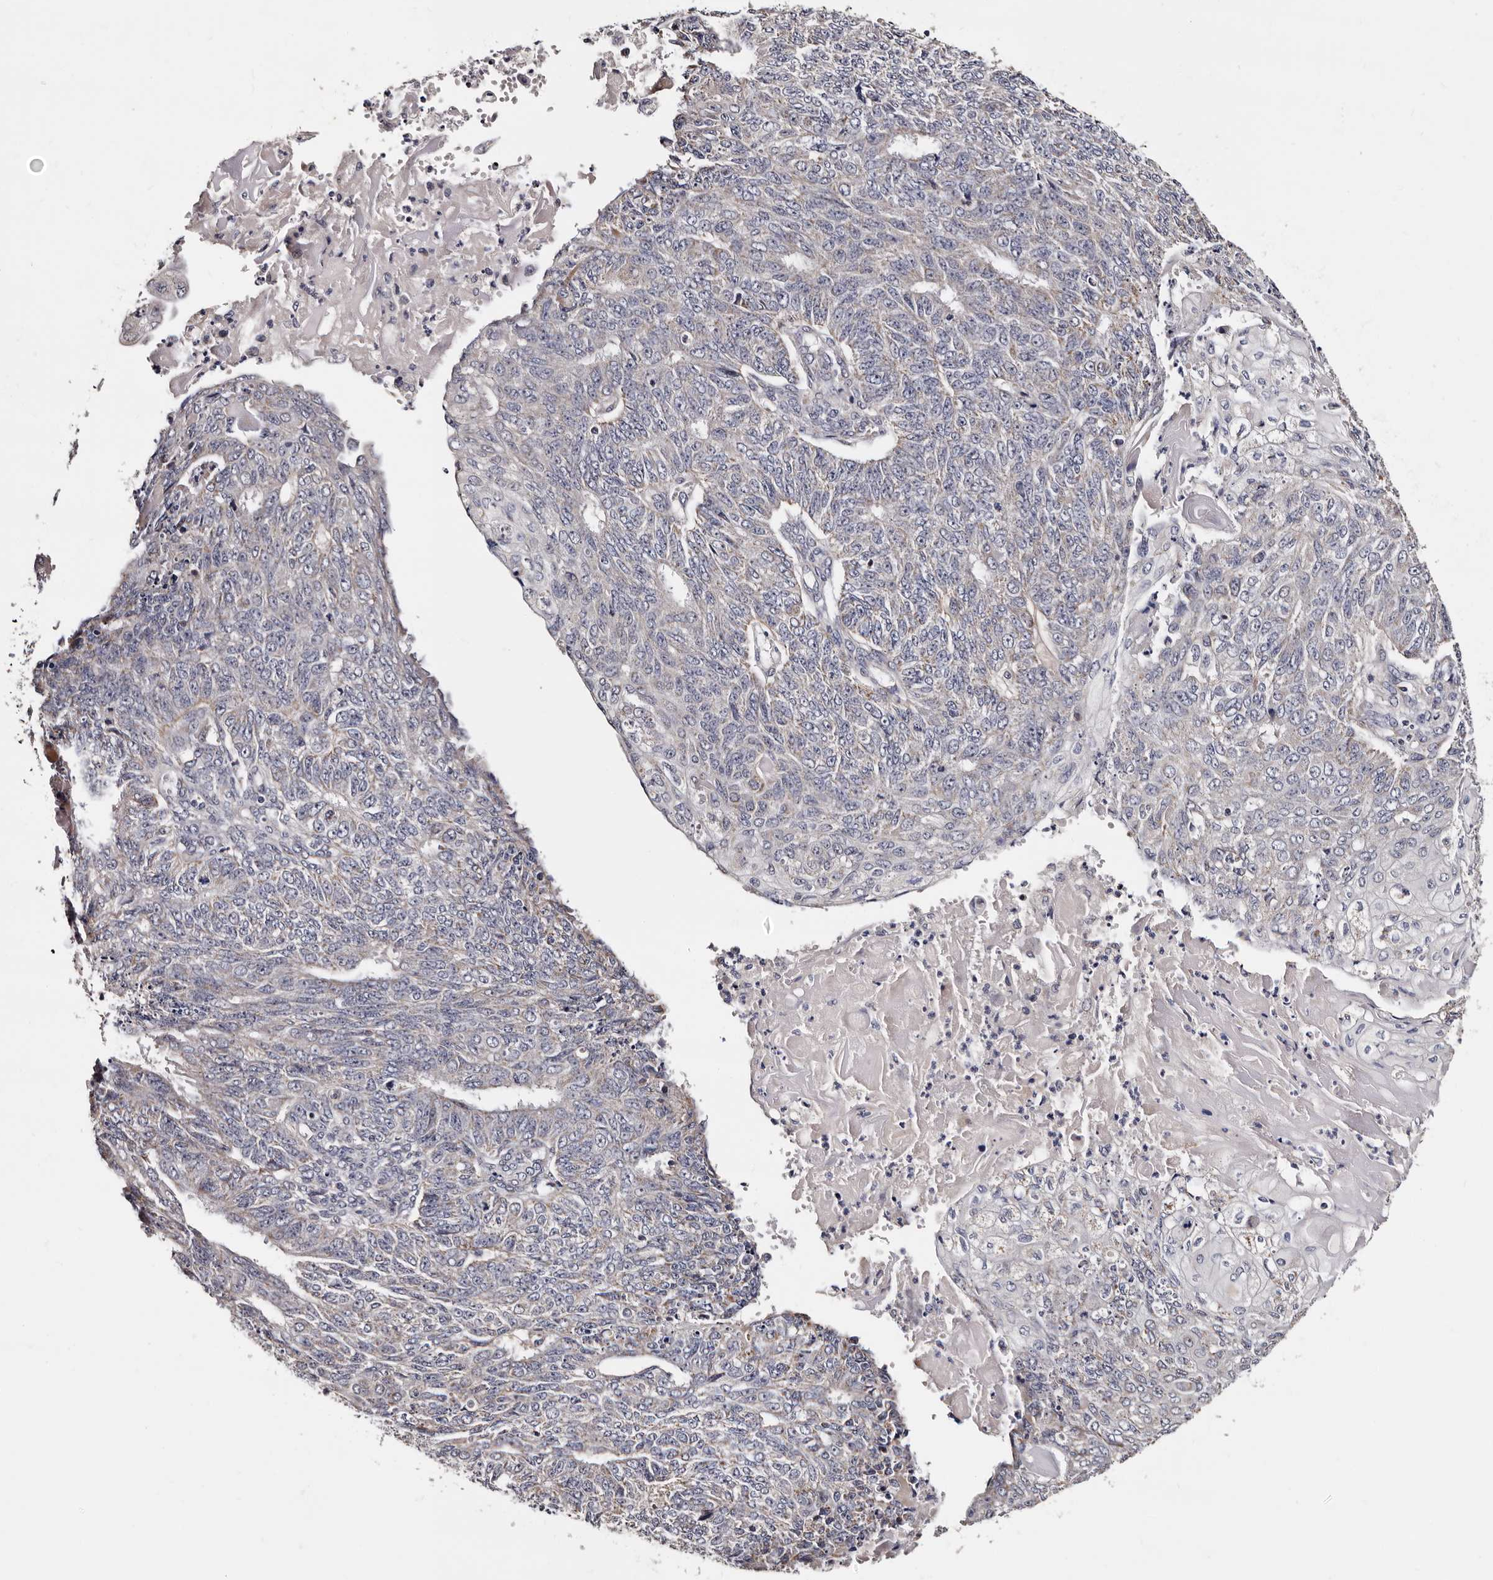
{"staining": {"intensity": "negative", "quantity": "none", "location": "none"}, "tissue": "endometrial cancer", "cell_type": "Tumor cells", "image_type": "cancer", "snomed": [{"axis": "morphology", "description": "Adenocarcinoma, NOS"}, {"axis": "topography", "description": "Endometrium"}], "caption": "This histopathology image is of adenocarcinoma (endometrial) stained with IHC to label a protein in brown with the nuclei are counter-stained blue. There is no staining in tumor cells.", "gene": "TAF4B", "patient": {"sex": "female", "age": 32}}